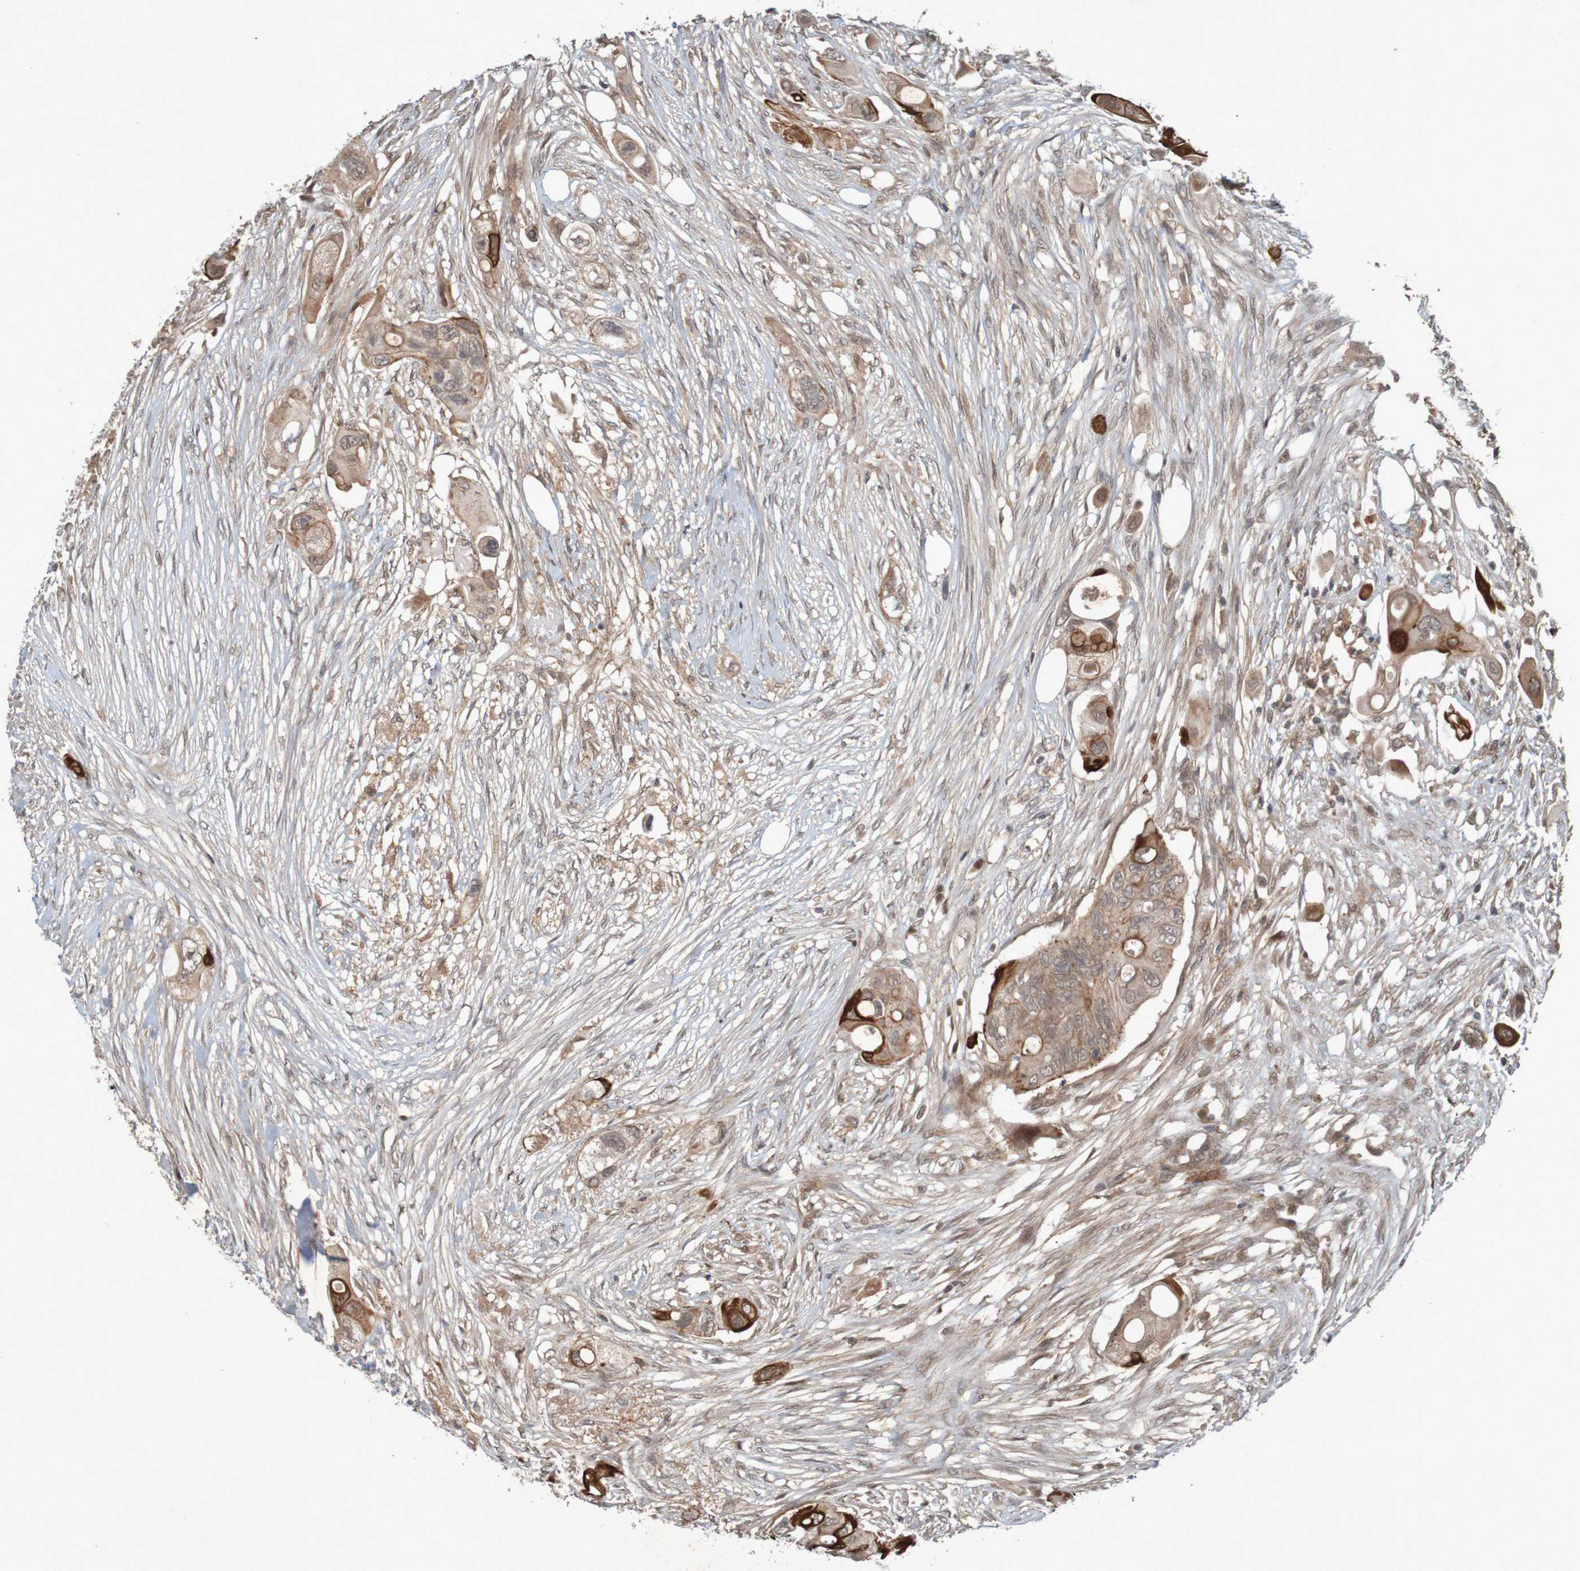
{"staining": {"intensity": "strong", "quantity": "25%-75%", "location": "cytoplasmic/membranous"}, "tissue": "colorectal cancer", "cell_type": "Tumor cells", "image_type": "cancer", "snomed": [{"axis": "morphology", "description": "Adenocarcinoma, NOS"}, {"axis": "topography", "description": "Colon"}], "caption": "Strong cytoplasmic/membranous protein expression is appreciated in approximately 25%-75% of tumor cells in colorectal cancer (adenocarcinoma).", "gene": "ARHGEF11", "patient": {"sex": "female", "age": 57}}